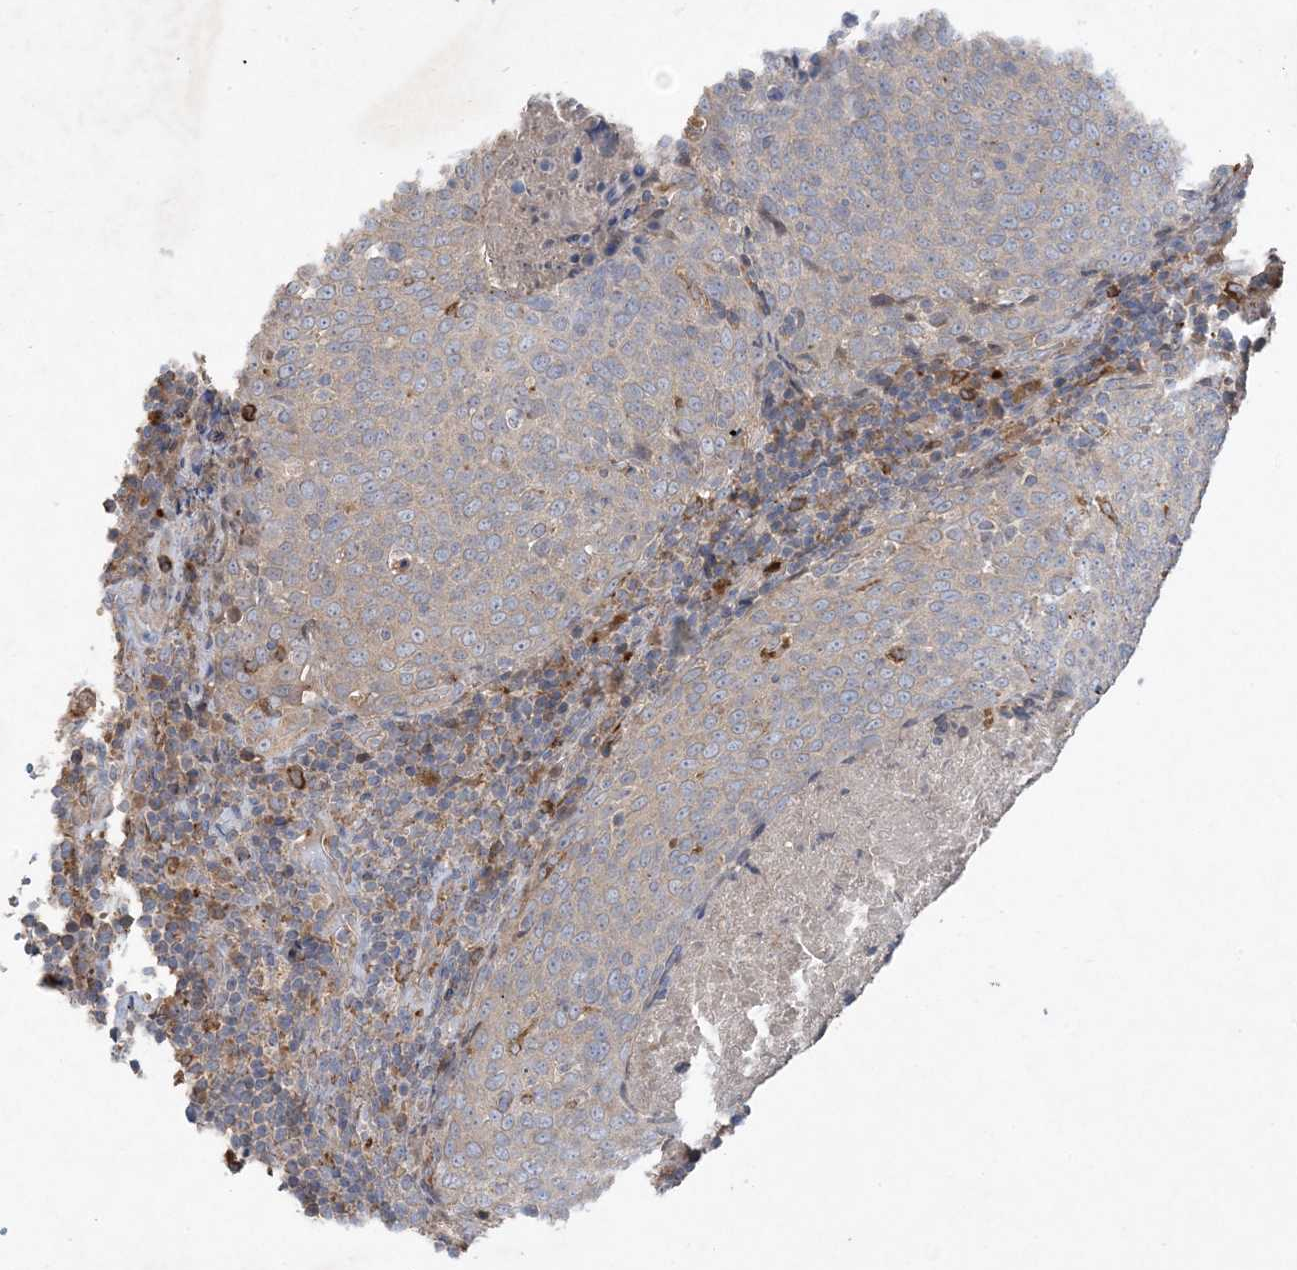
{"staining": {"intensity": "weak", "quantity": "25%-75%", "location": "cytoplasmic/membranous"}, "tissue": "head and neck cancer", "cell_type": "Tumor cells", "image_type": "cancer", "snomed": [{"axis": "morphology", "description": "Squamous cell carcinoma, NOS"}, {"axis": "morphology", "description": "Squamous cell carcinoma, metastatic, NOS"}, {"axis": "topography", "description": "Lymph node"}, {"axis": "topography", "description": "Head-Neck"}], "caption": "Squamous cell carcinoma (head and neck) was stained to show a protein in brown. There is low levels of weak cytoplasmic/membranous positivity in about 25%-75% of tumor cells.", "gene": "MASP2", "patient": {"sex": "male", "age": 62}}